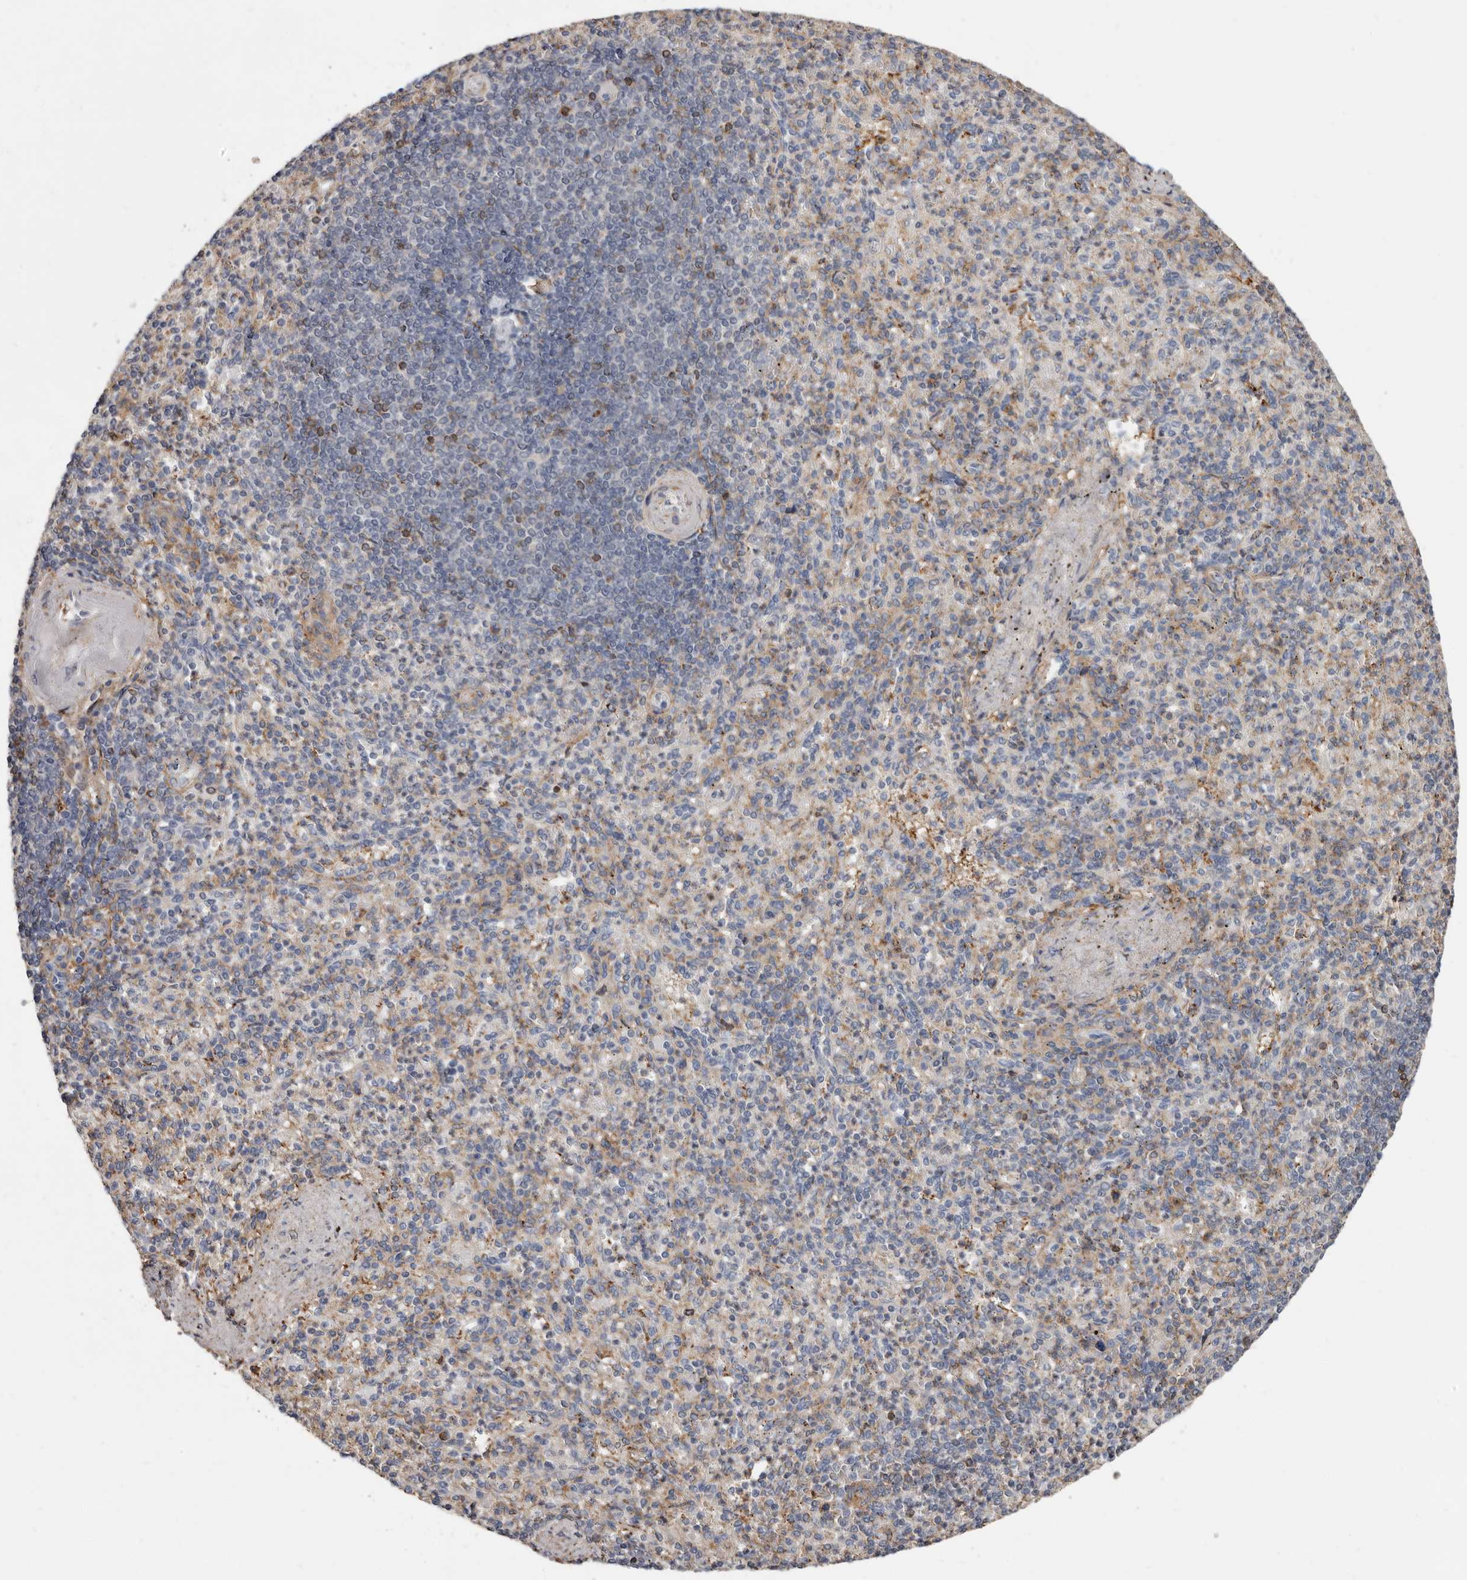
{"staining": {"intensity": "weak", "quantity": "<25%", "location": "cytoplasmic/membranous"}, "tissue": "spleen", "cell_type": "Cells in red pulp", "image_type": "normal", "snomed": [{"axis": "morphology", "description": "Normal tissue, NOS"}, {"axis": "topography", "description": "Spleen"}], "caption": "IHC of normal human spleen displays no staining in cells in red pulp. The staining is performed using DAB brown chromogen with nuclei counter-stained in using hematoxylin.", "gene": "KIF26B", "patient": {"sex": "female", "age": 74}}